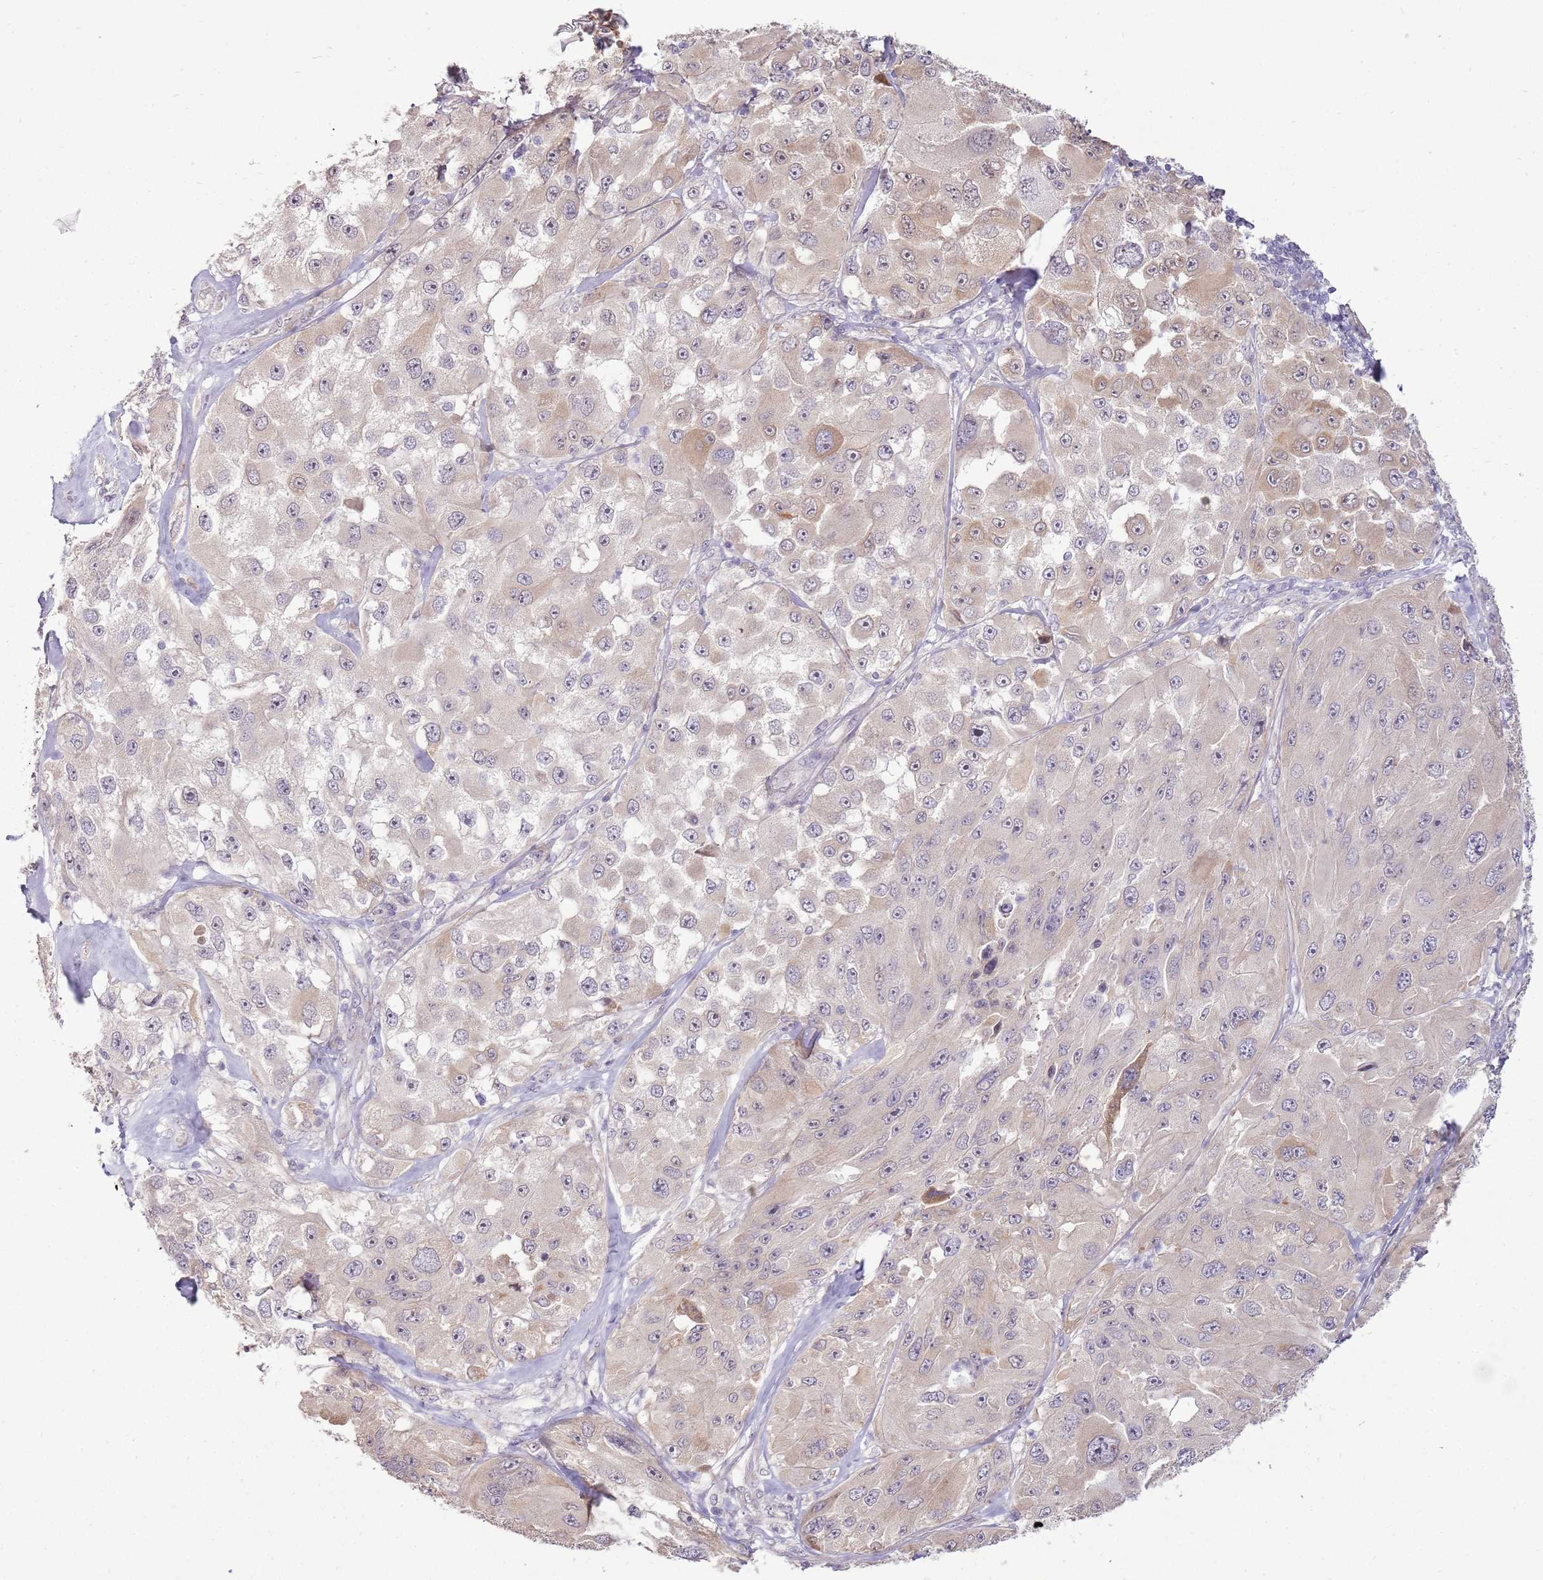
{"staining": {"intensity": "weak", "quantity": "25%-75%", "location": "cytoplasmic/membranous"}, "tissue": "melanoma", "cell_type": "Tumor cells", "image_type": "cancer", "snomed": [{"axis": "morphology", "description": "Malignant melanoma, Metastatic site"}, {"axis": "topography", "description": "Lymph node"}], "caption": "Weak cytoplasmic/membranous staining is seen in approximately 25%-75% of tumor cells in malignant melanoma (metastatic site).", "gene": "UGGT2", "patient": {"sex": "male", "age": 62}}